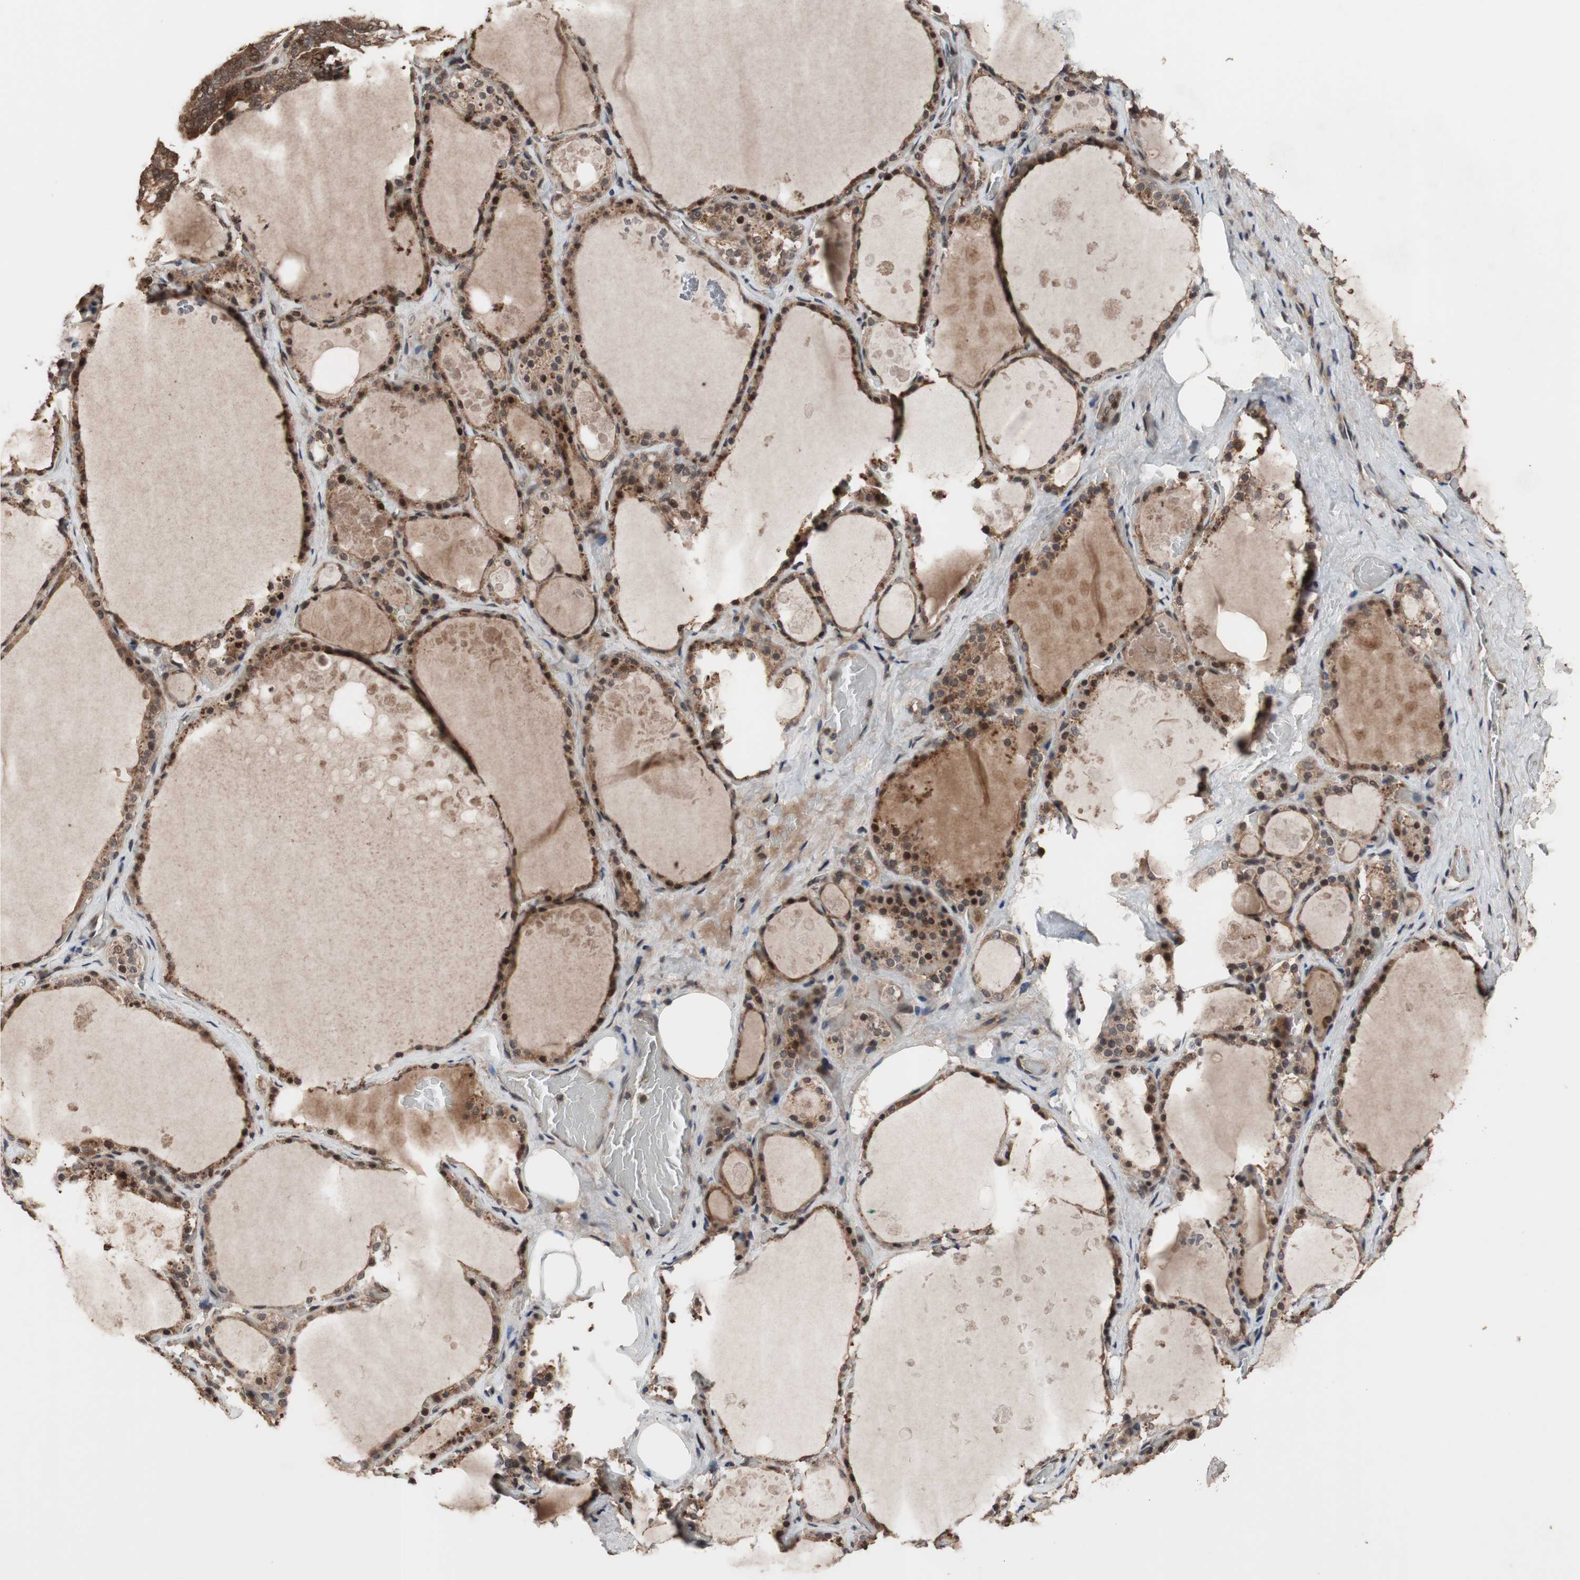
{"staining": {"intensity": "moderate", "quantity": ">75%", "location": "cytoplasmic/membranous,nuclear"}, "tissue": "thyroid gland", "cell_type": "Glandular cells", "image_type": "normal", "snomed": [{"axis": "morphology", "description": "Normal tissue, NOS"}, {"axis": "topography", "description": "Thyroid gland"}], "caption": "An immunohistochemistry micrograph of normal tissue is shown. Protein staining in brown labels moderate cytoplasmic/membranous,nuclear positivity in thyroid gland within glandular cells. (DAB (3,3'-diaminobenzidine) IHC with brightfield microscopy, high magnification).", "gene": "KANSL1", "patient": {"sex": "male", "age": 61}}